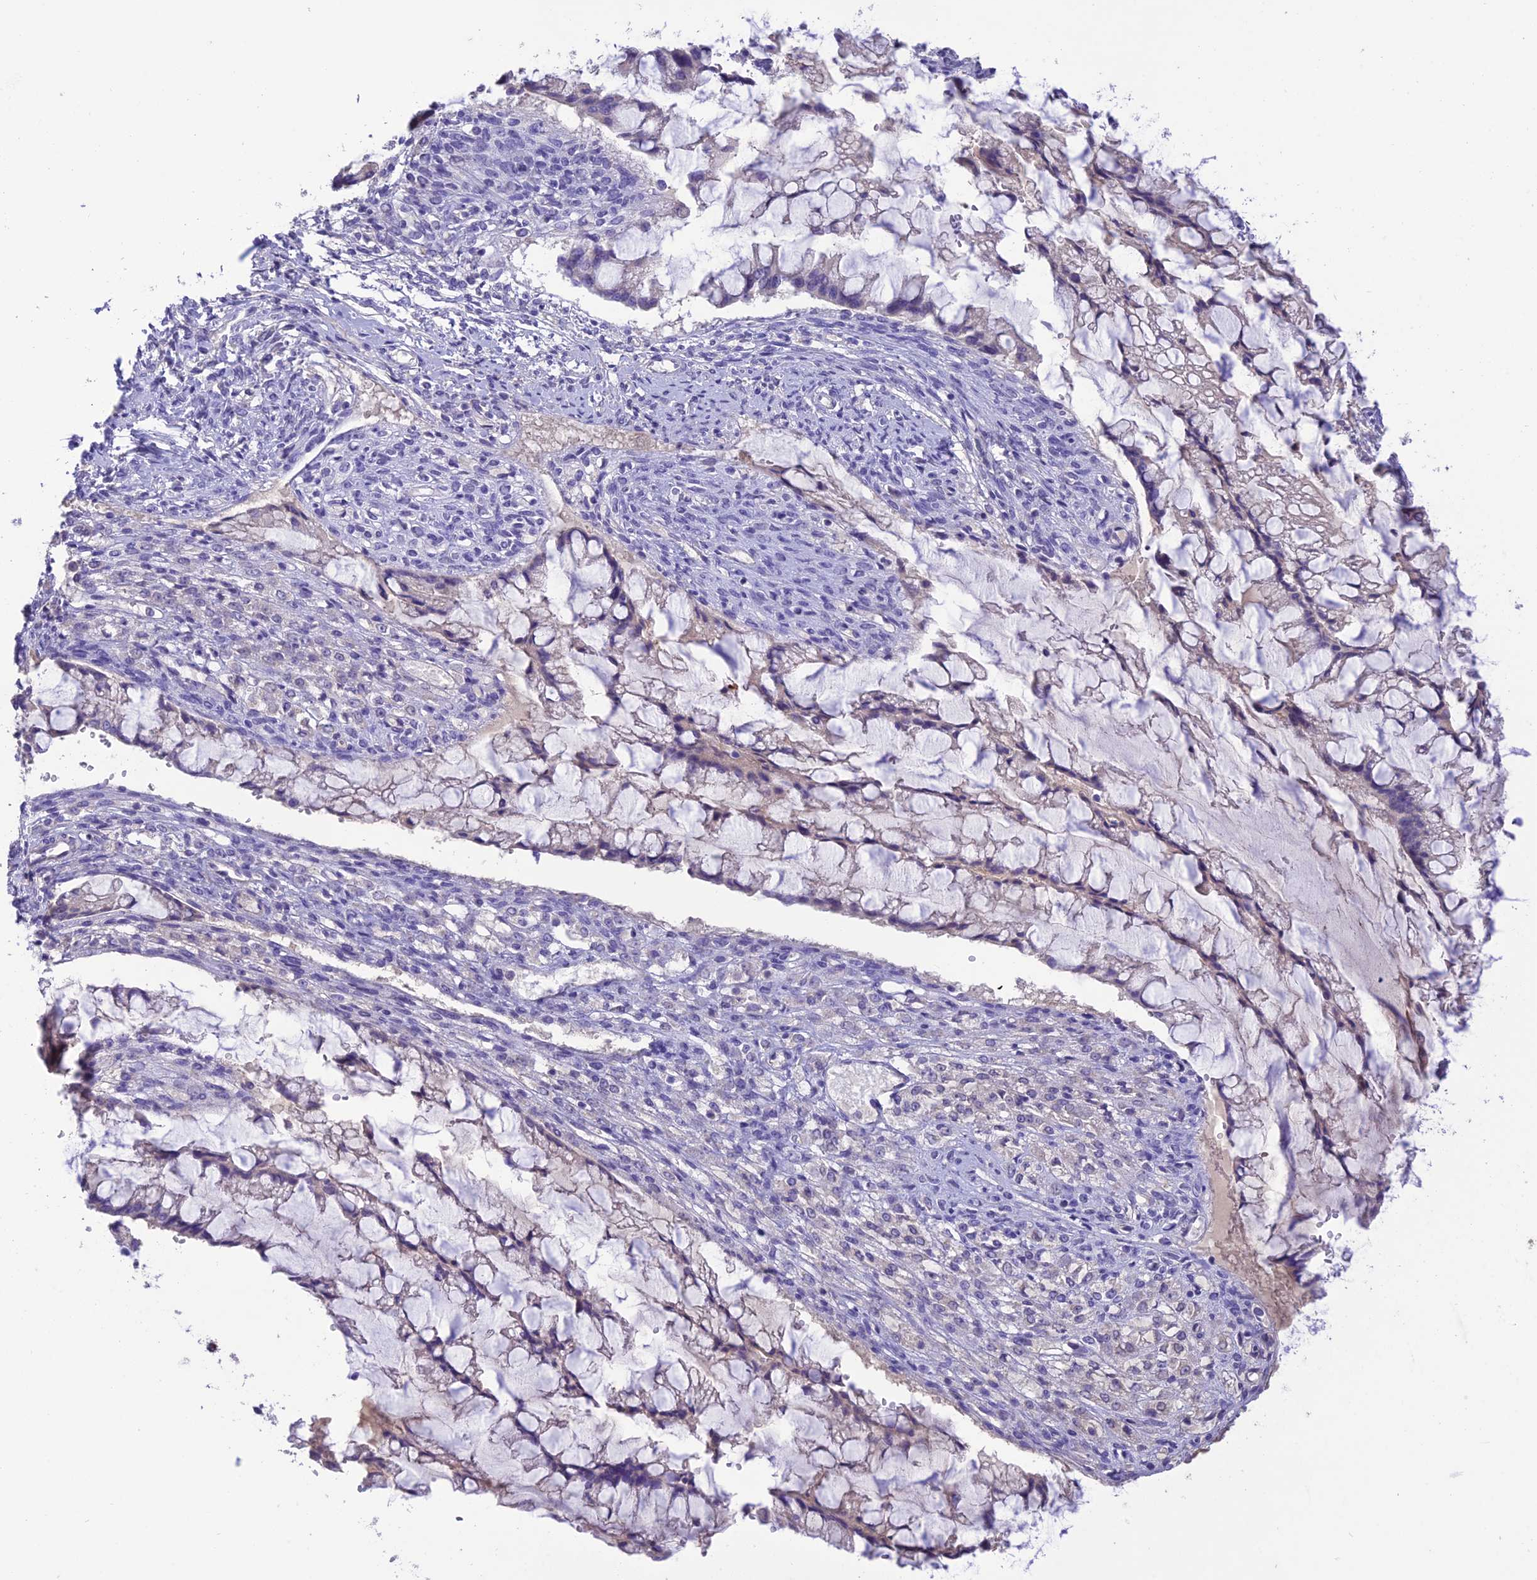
{"staining": {"intensity": "negative", "quantity": "none", "location": "none"}, "tissue": "ovarian cancer", "cell_type": "Tumor cells", "image_type": "cancer", "snomed": [{"axis": "morphology", "description": "Cystadenocarcinoma, mucinous, NOS"}, {"axis": "topography", "description": "Ovary"}], "caption": "Ovarian cancer (mucinous cystadenocarcinoma) stained for a protein using immunohistochemistry (IHC) demonstrates no expression tumor cells.", "gene": "SFT2D2", "patient": {"sex": "female", "age": 73}}